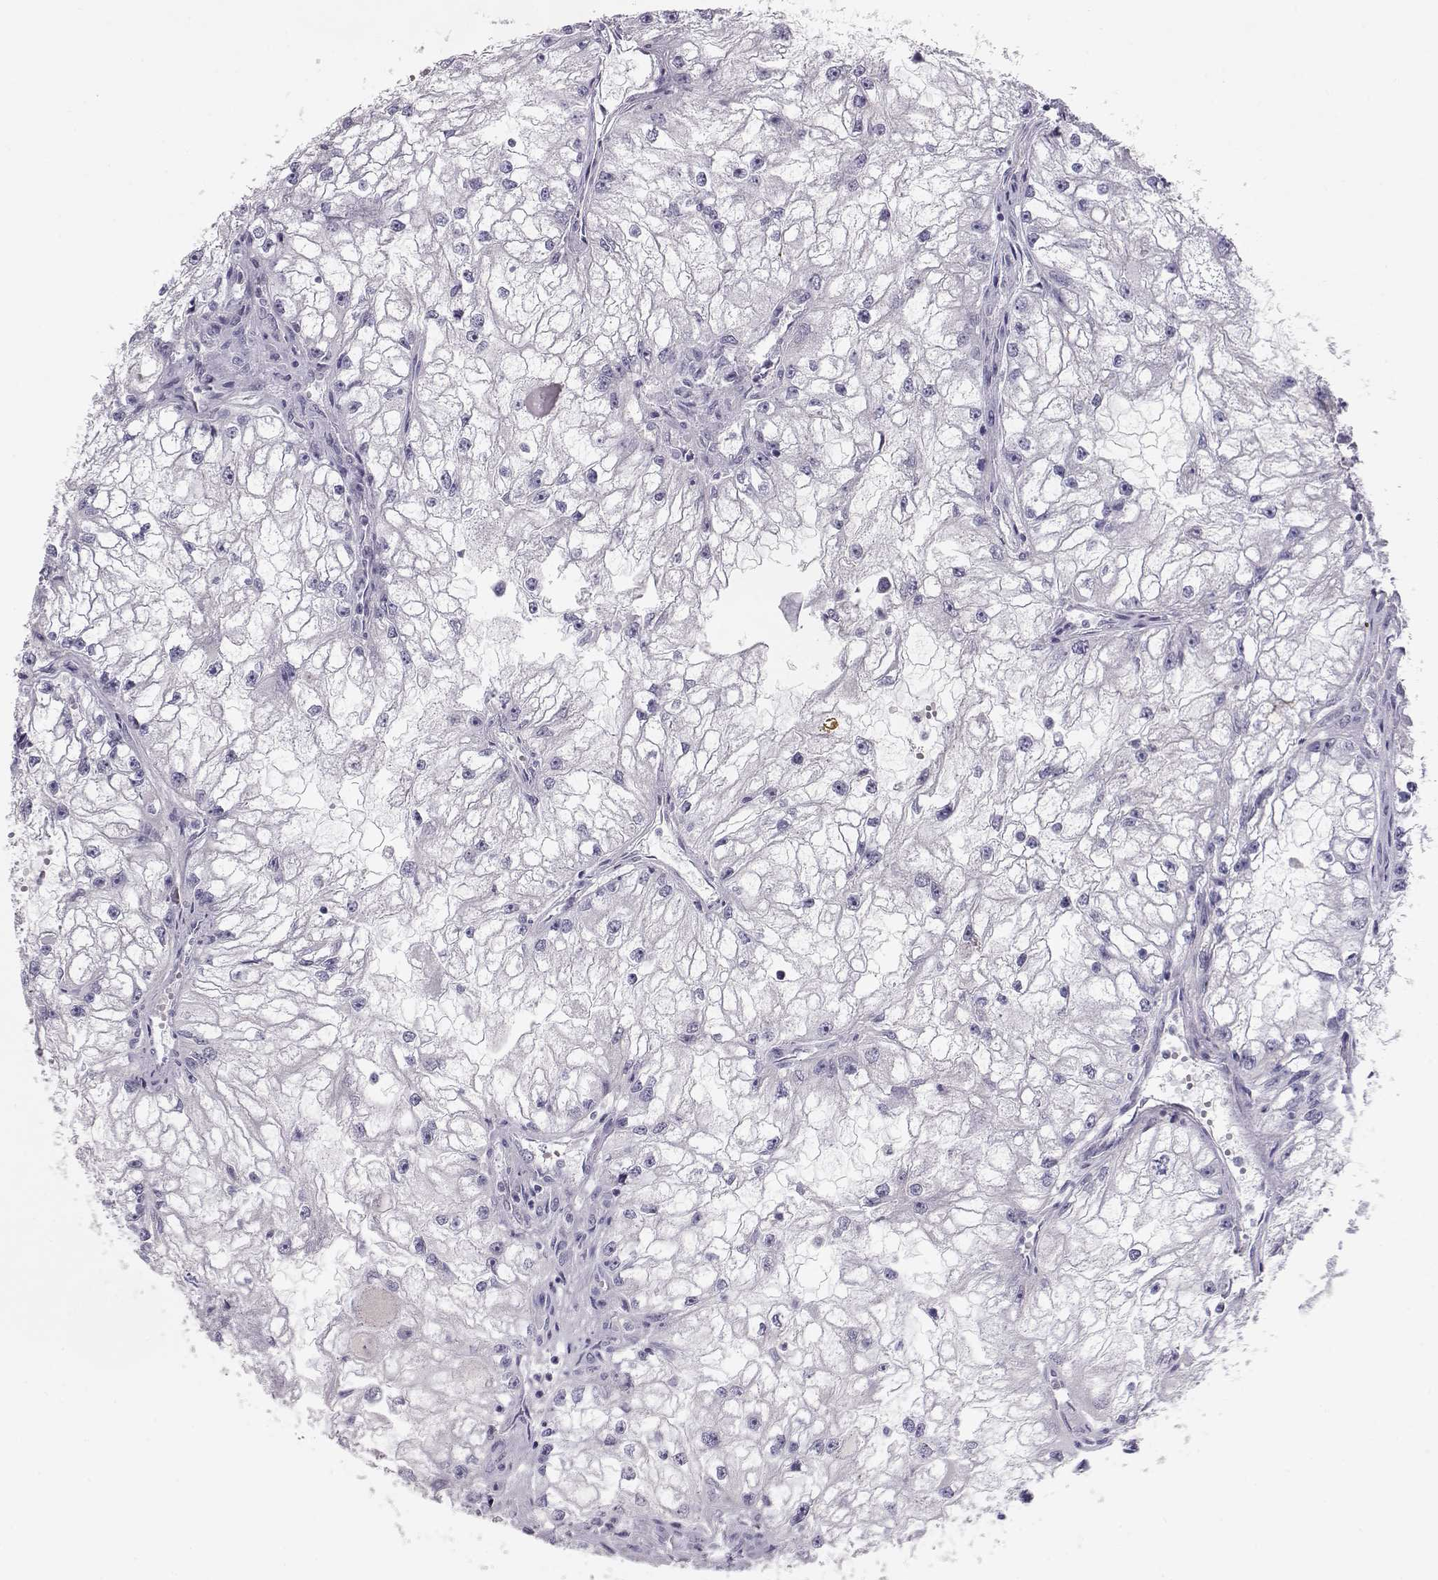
{"staining": {"intensity": "negative", "quantity": "none", "location": "none"}, "tissue": "renal cancer", "cell_type": "Tumor cells", "image_type": "cancer", "snomed": [{"axis": "morphology", "description": "Adenocarcinoma, NOS"}, {"axis": "topography", "description": "Kidney"}], "caption": "Immunohistochemical staining of human adenocarcinoma (renal) demonstrates no significant positivity in tumor cells.", "gene": "GPR26", "patient": {"sex": "male", "age": 59}}